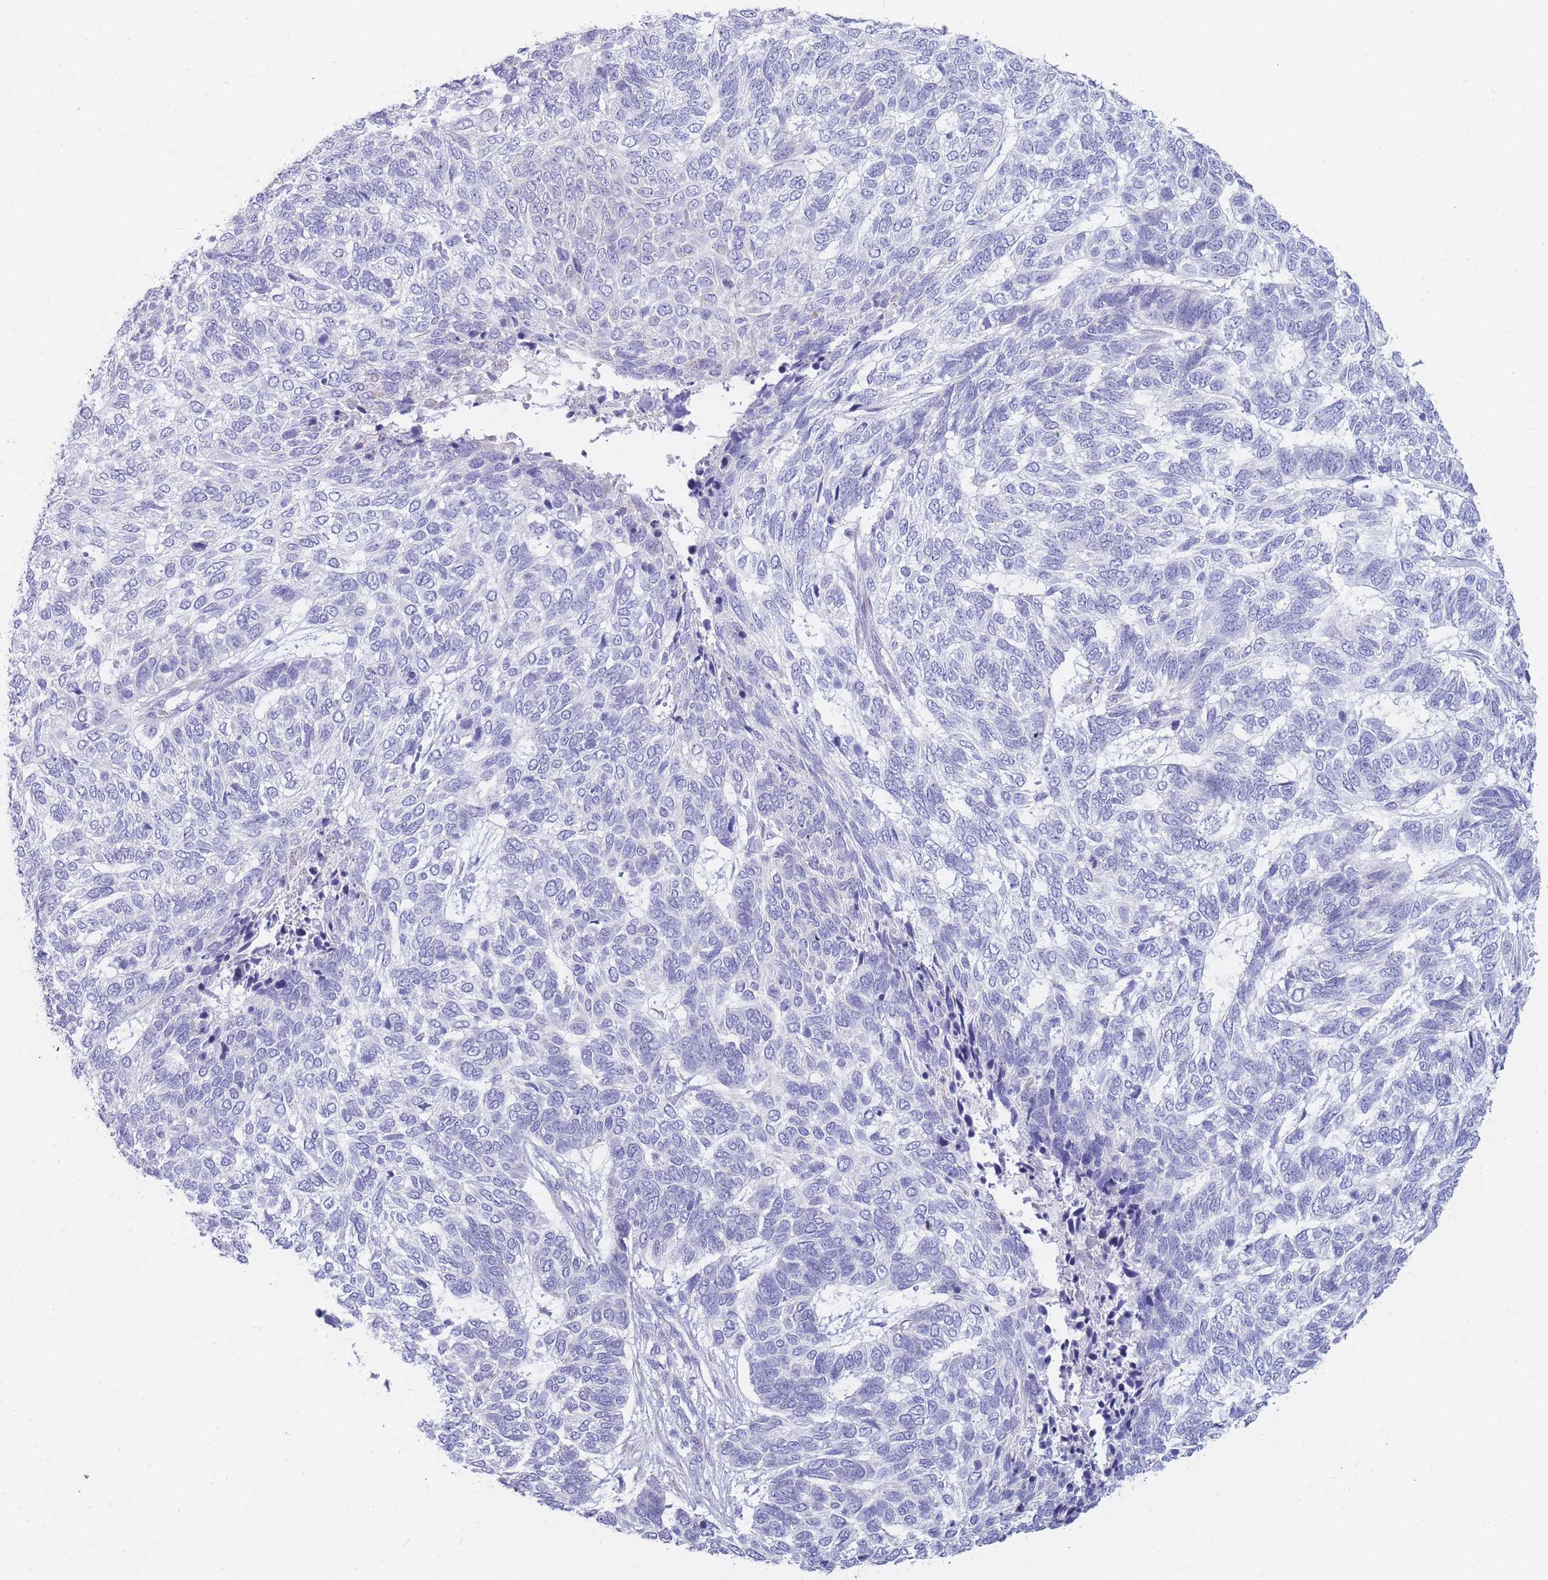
{"staining": {"intensity": "negative", "quantity": "none", "location": "none"}, "tissue": "skin cancer", "cell_type": "Tumor cells", "image_type": "cancer", "snomed": [{"axis": "morphology", "description": "Basal cell carcinoma"}, {"axis": "topography", "description": "Skin"}], "caption": "Immunohistochemistry of skin cancer (basal cell carcinoma) shows no expression in tumor cells.", "gene": "TPSD1", "patient": {"sex": "female", "age": 65}}